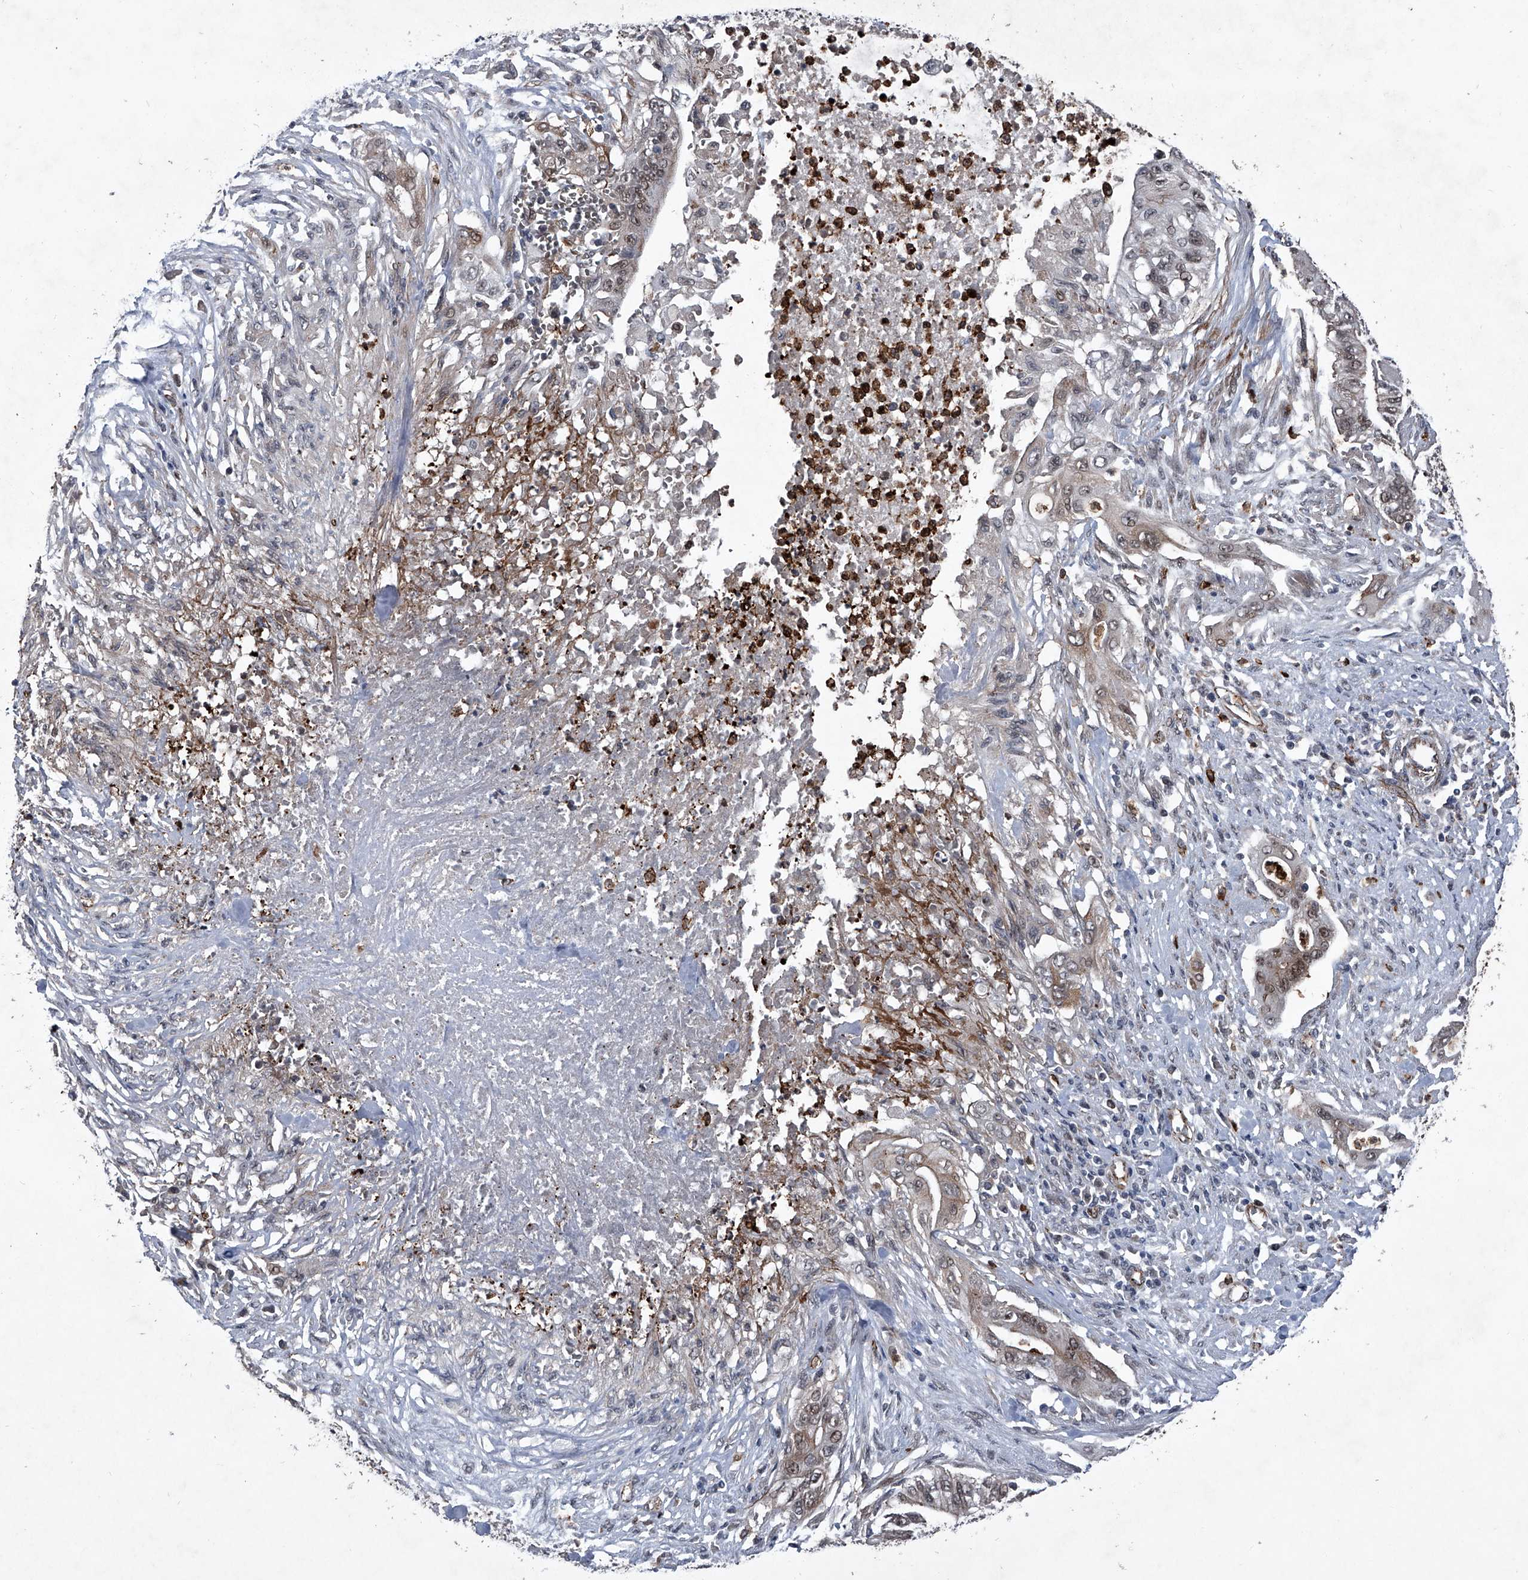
{"staining": {"intensity": "moderate", "quantity": "<25%", "location": "cytoplasmic/membranous,nuclear"}, "tissue": "pancreatic cancer", "cell_type": "Tumor cells", "image_type": "cancer", "snomed": [{"axis": "morphology", "description": "Adenocarcinoma, NOS"}, {"axis": "topography", "description": "Pancreas"}], "caption": "Immunohistochemical staining of pancreatic cancer shows moderate cytoplasmic/membranous and nuclear protein expression in about <25% of tumor cells.", "gene": "MAPKAP1", "patient": {"sex": "male", "age": 58}}